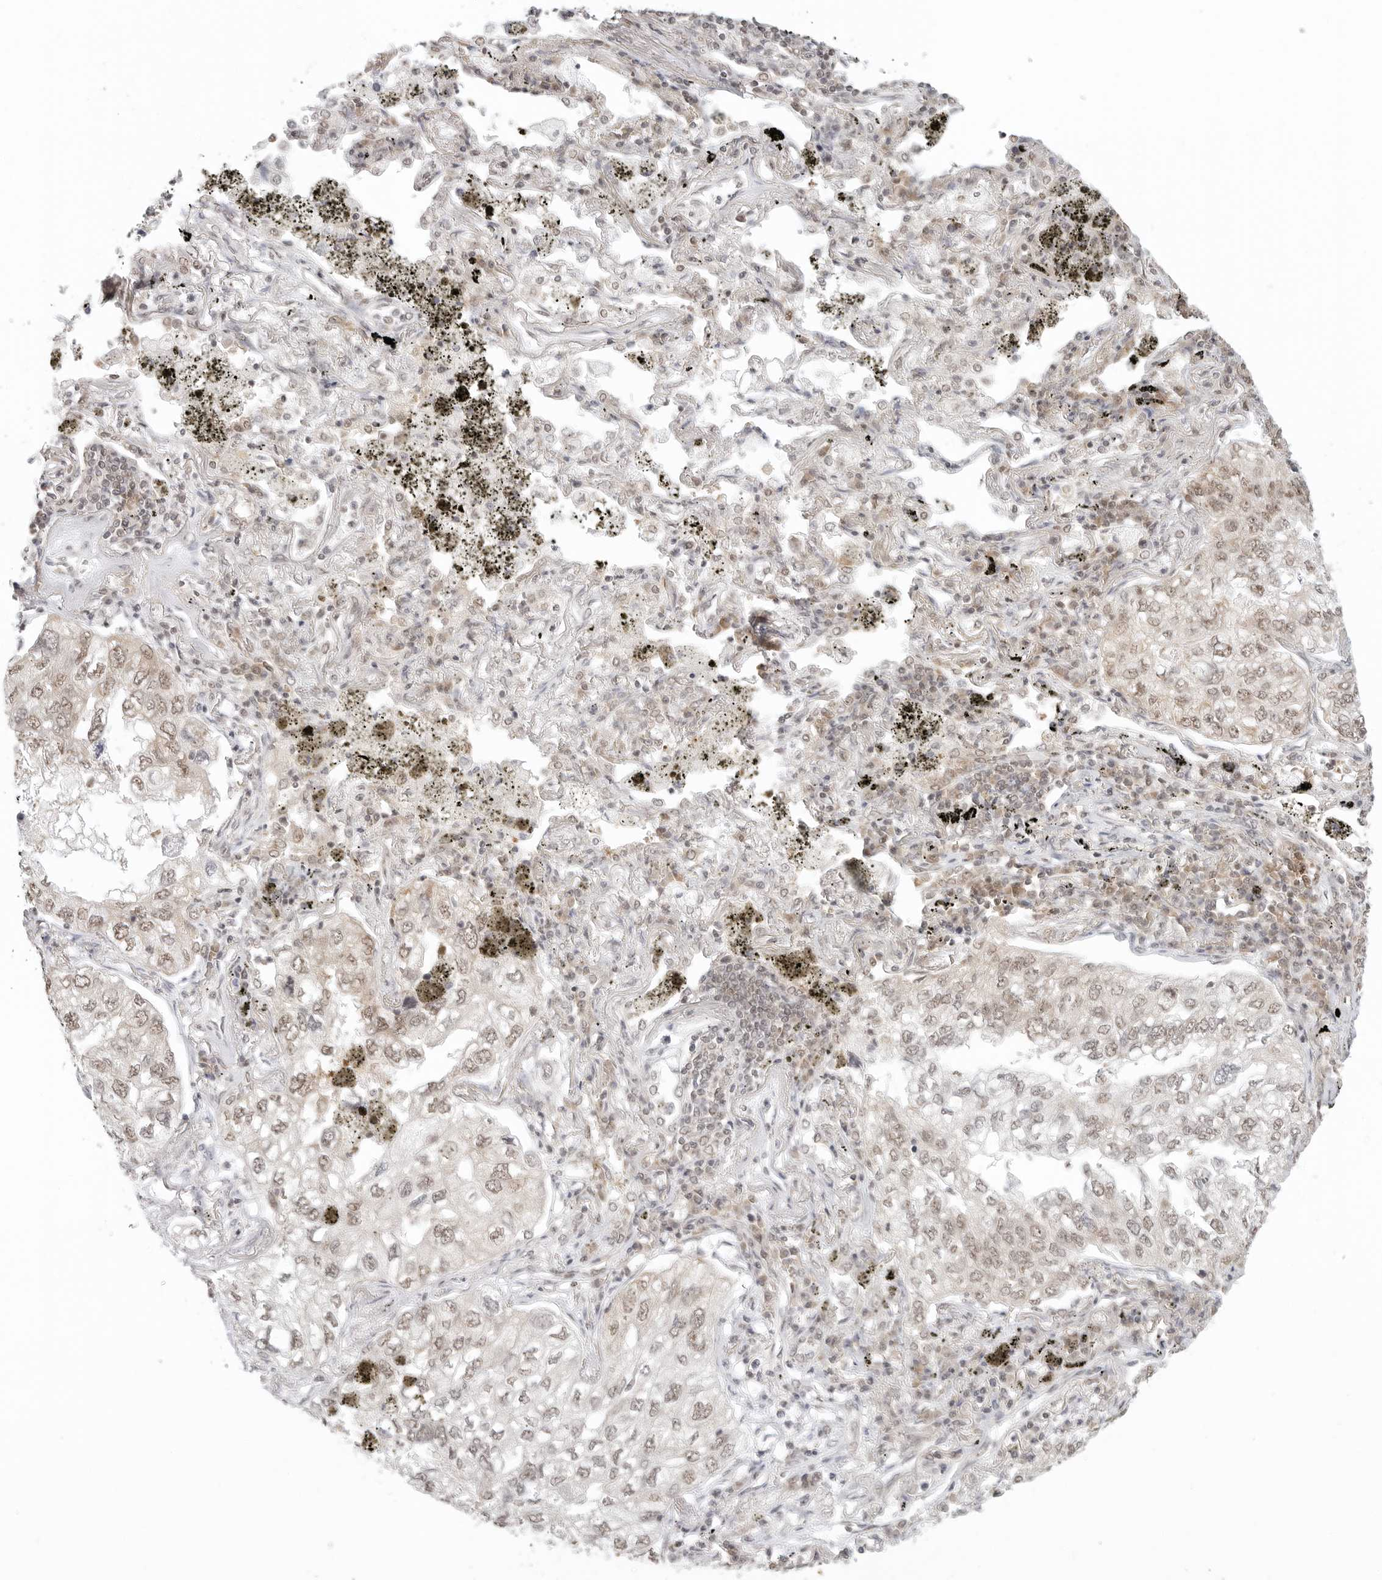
{"staining": {"intensity": "moderate", "quantity": ">75%", "location": "nuclear"}, "tissue": "lung cancer", "cell_type": "Tumor cells", "image_type": "cancer", "snomed": [{"axis": "morphology", "description": "Adenocarcinoma, NOS"}, {"axis": "topography", "description": "Lung"}], "caption": "Tumor cells display moderate nuclear expression in about >75% of cells in lung adenocarcinoma.", "gene": "METAP1", "patient": {"sex": "male", "age": 65}}